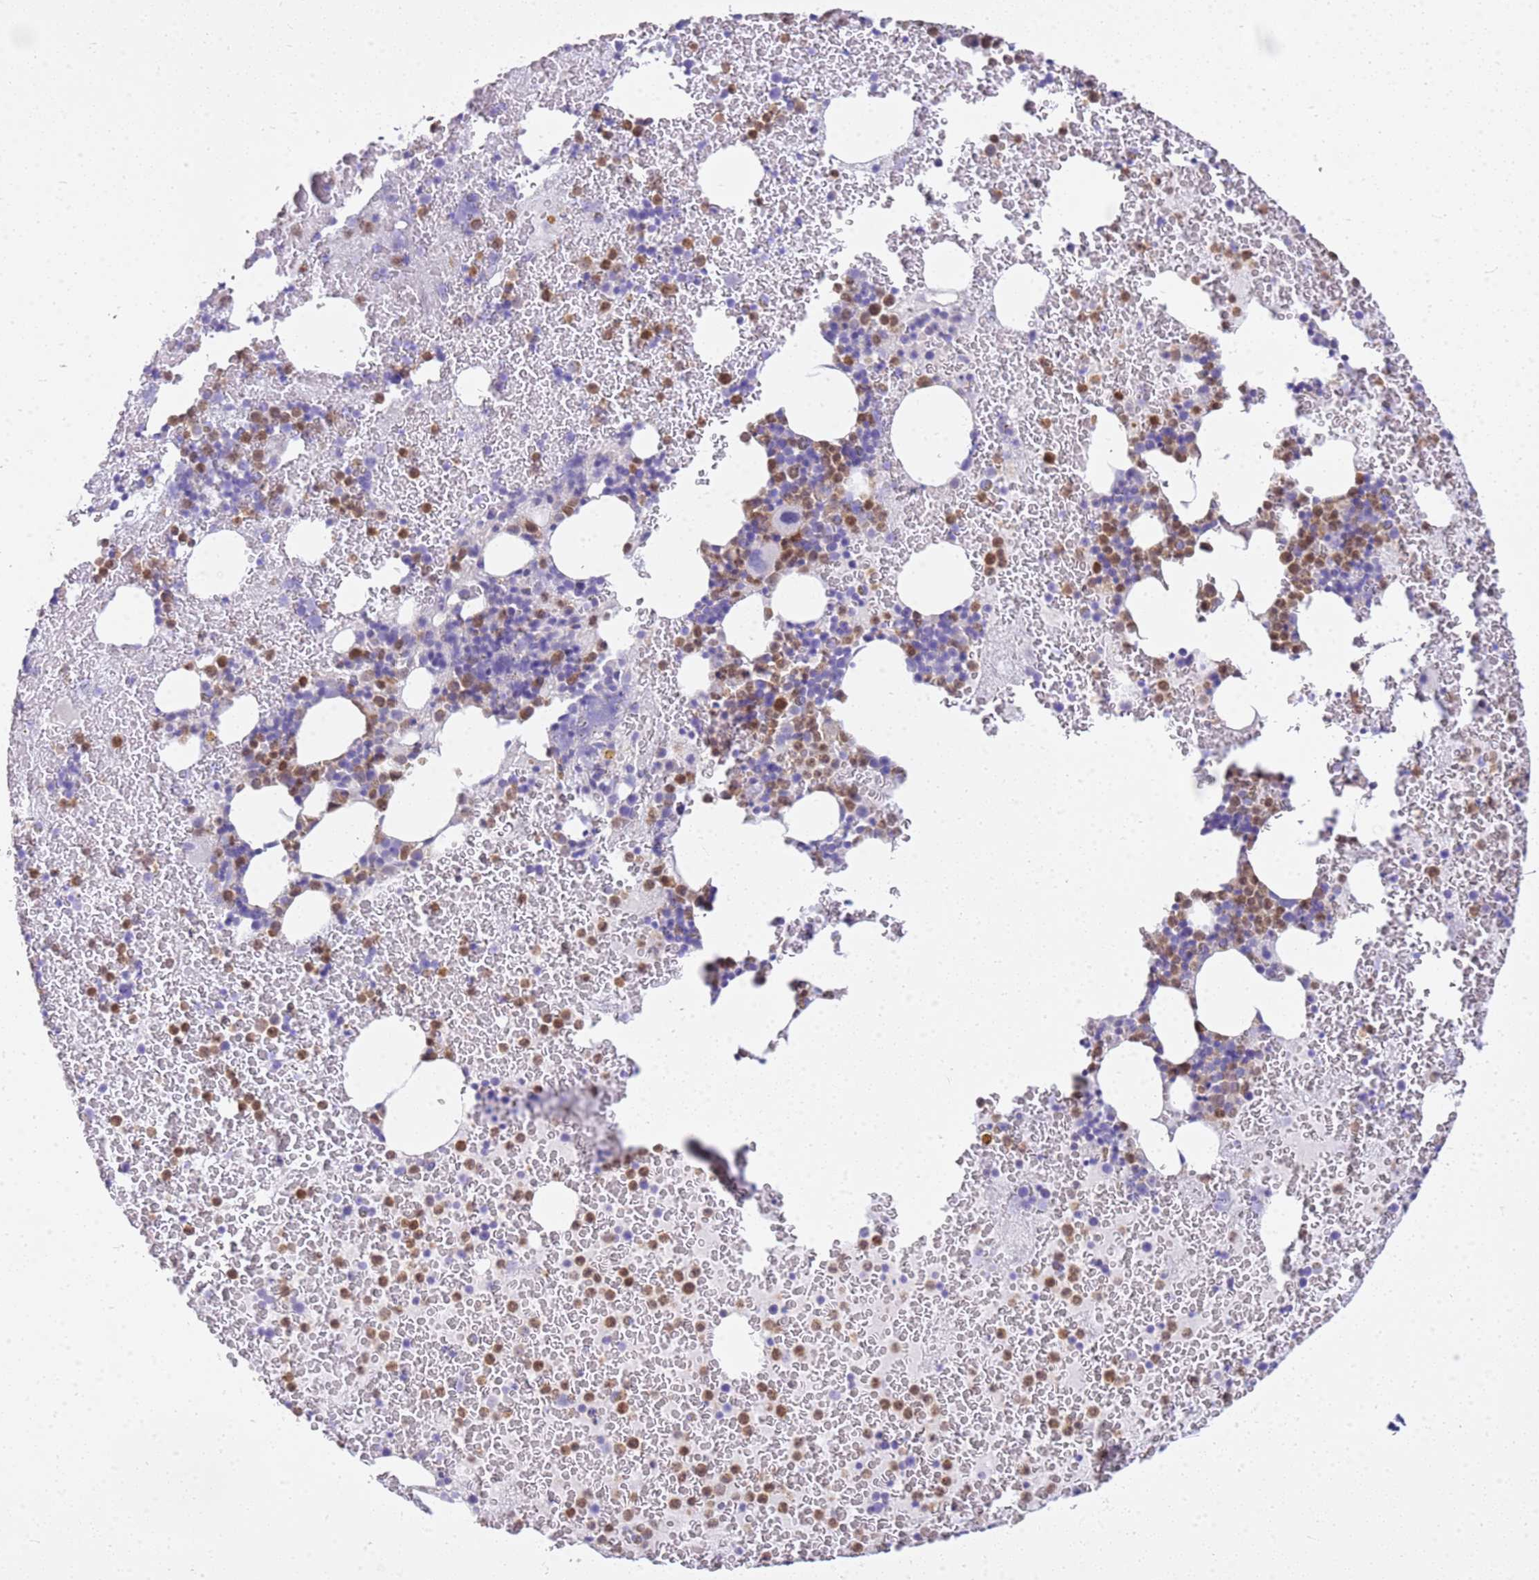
{"staining": {"intensity": "weak", "quantity": "<25%", "location": "cytoplasmic/membranous"}, "tissue": "bone marrow", "cell_type": "Hematopoietic cells", "image_type": "normal", "snomed": [{"axis": "morphology", "description": "Normal tissue, NOS"}, {"axis": "topography", "description": "Bone marrow"}], "caption": "High magnification brightfield microscopy of unremarkable bone marrow stained with DAB (brown) and counterstained with hematoxylin (blue): hematopoietic cells show no significant positivity. Nuclei are stained in blue.", "gene": "CSTA", "patient": {"sex": "male", "age": 26}}